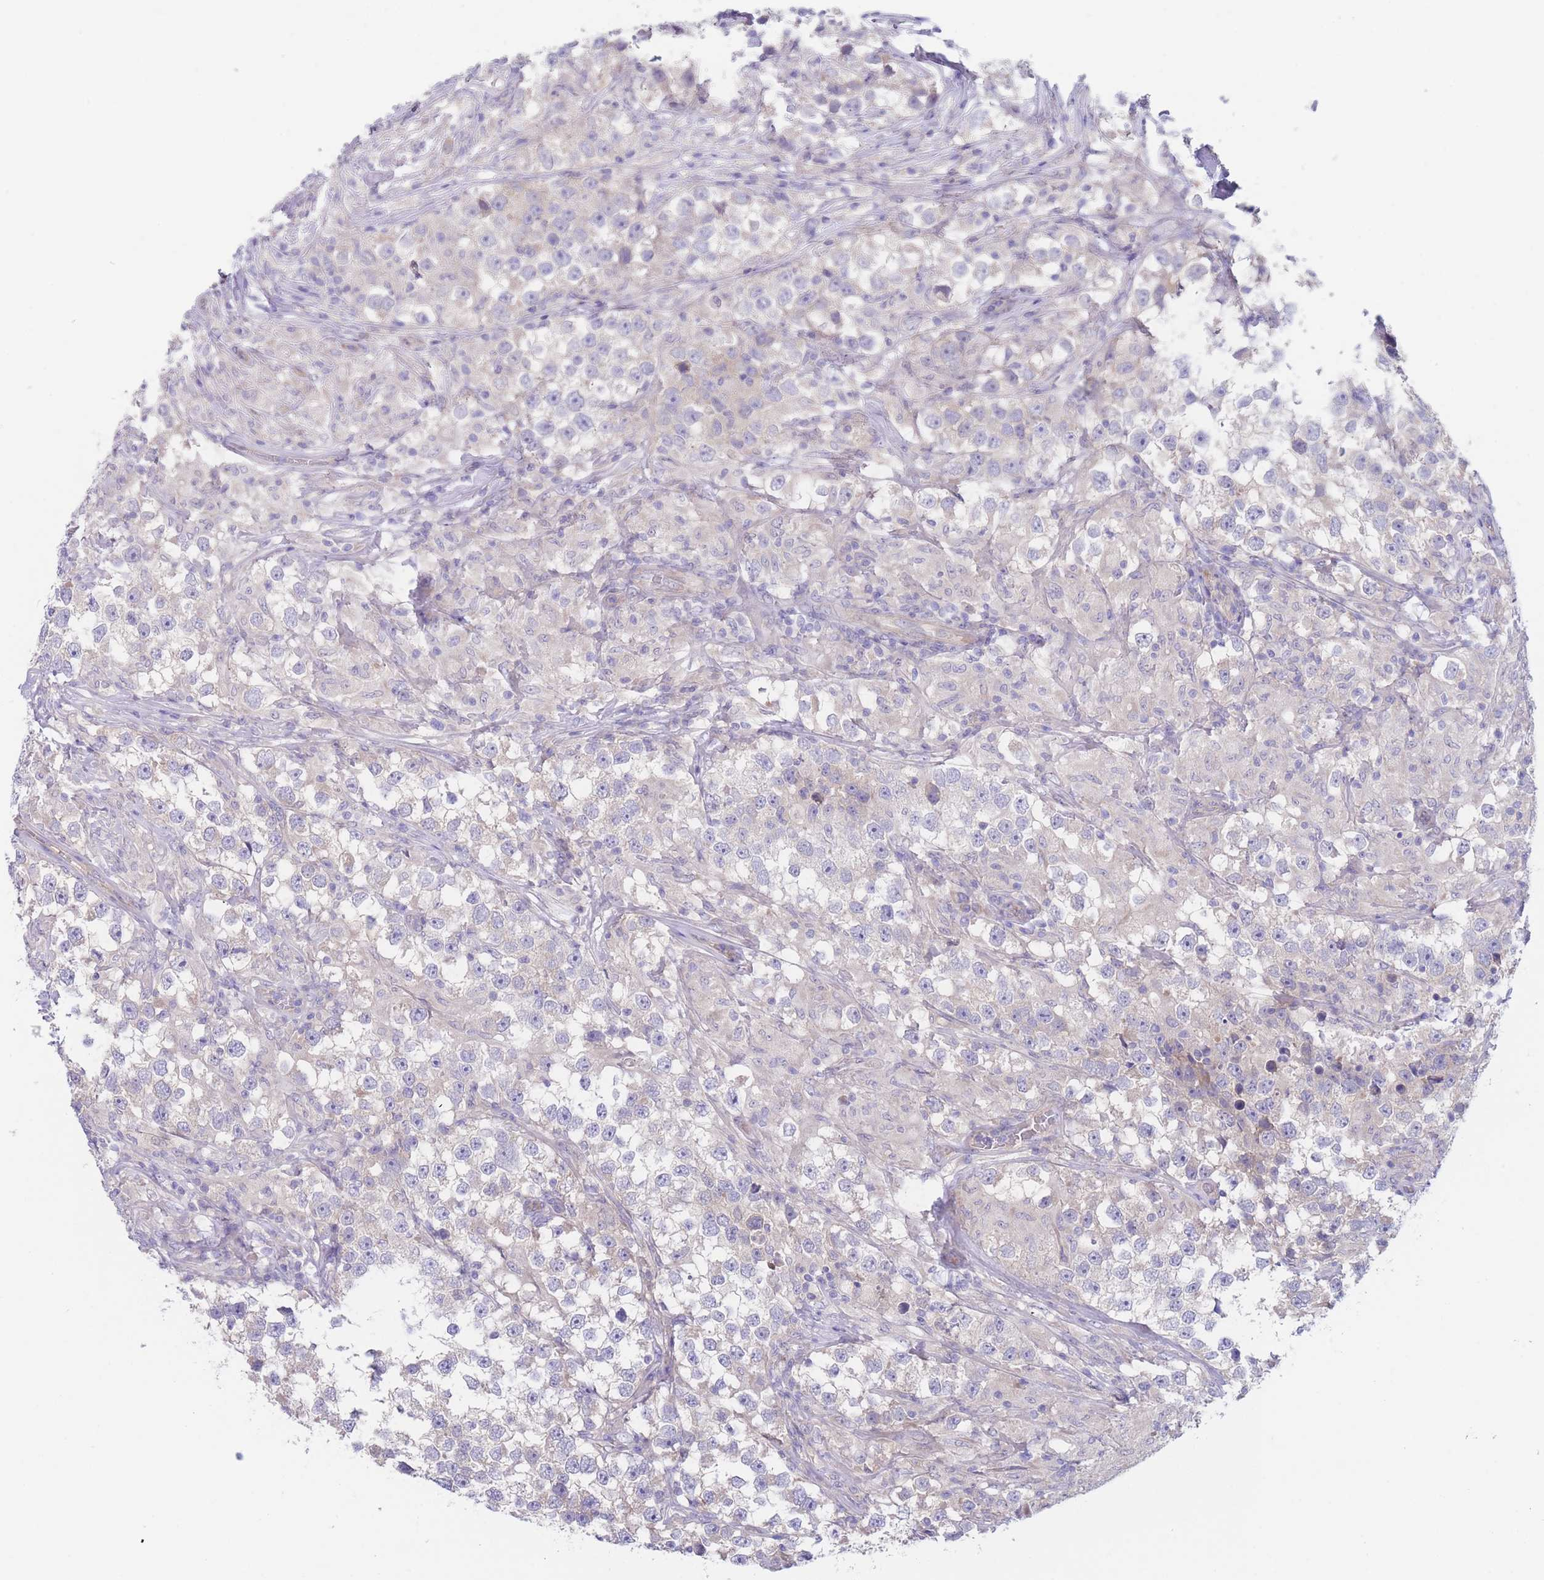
{"staining": {"intensity": "negative", "quantity": "none", "location": "none"}, "tissue": "testis cancer", "cell_type": "Tumor cells", "image_type": "cancer", "snomed": [{"axis": "morphology", "description": "Seminoma, NOS"}, {"axis": "topography", "description": "Testis"}], "caption": "Testis cancer stained for a protein using IHC shows no positivity tumor cells.", "gene": "ZNF281", "patient": {"sex": "male", "age": 46}}